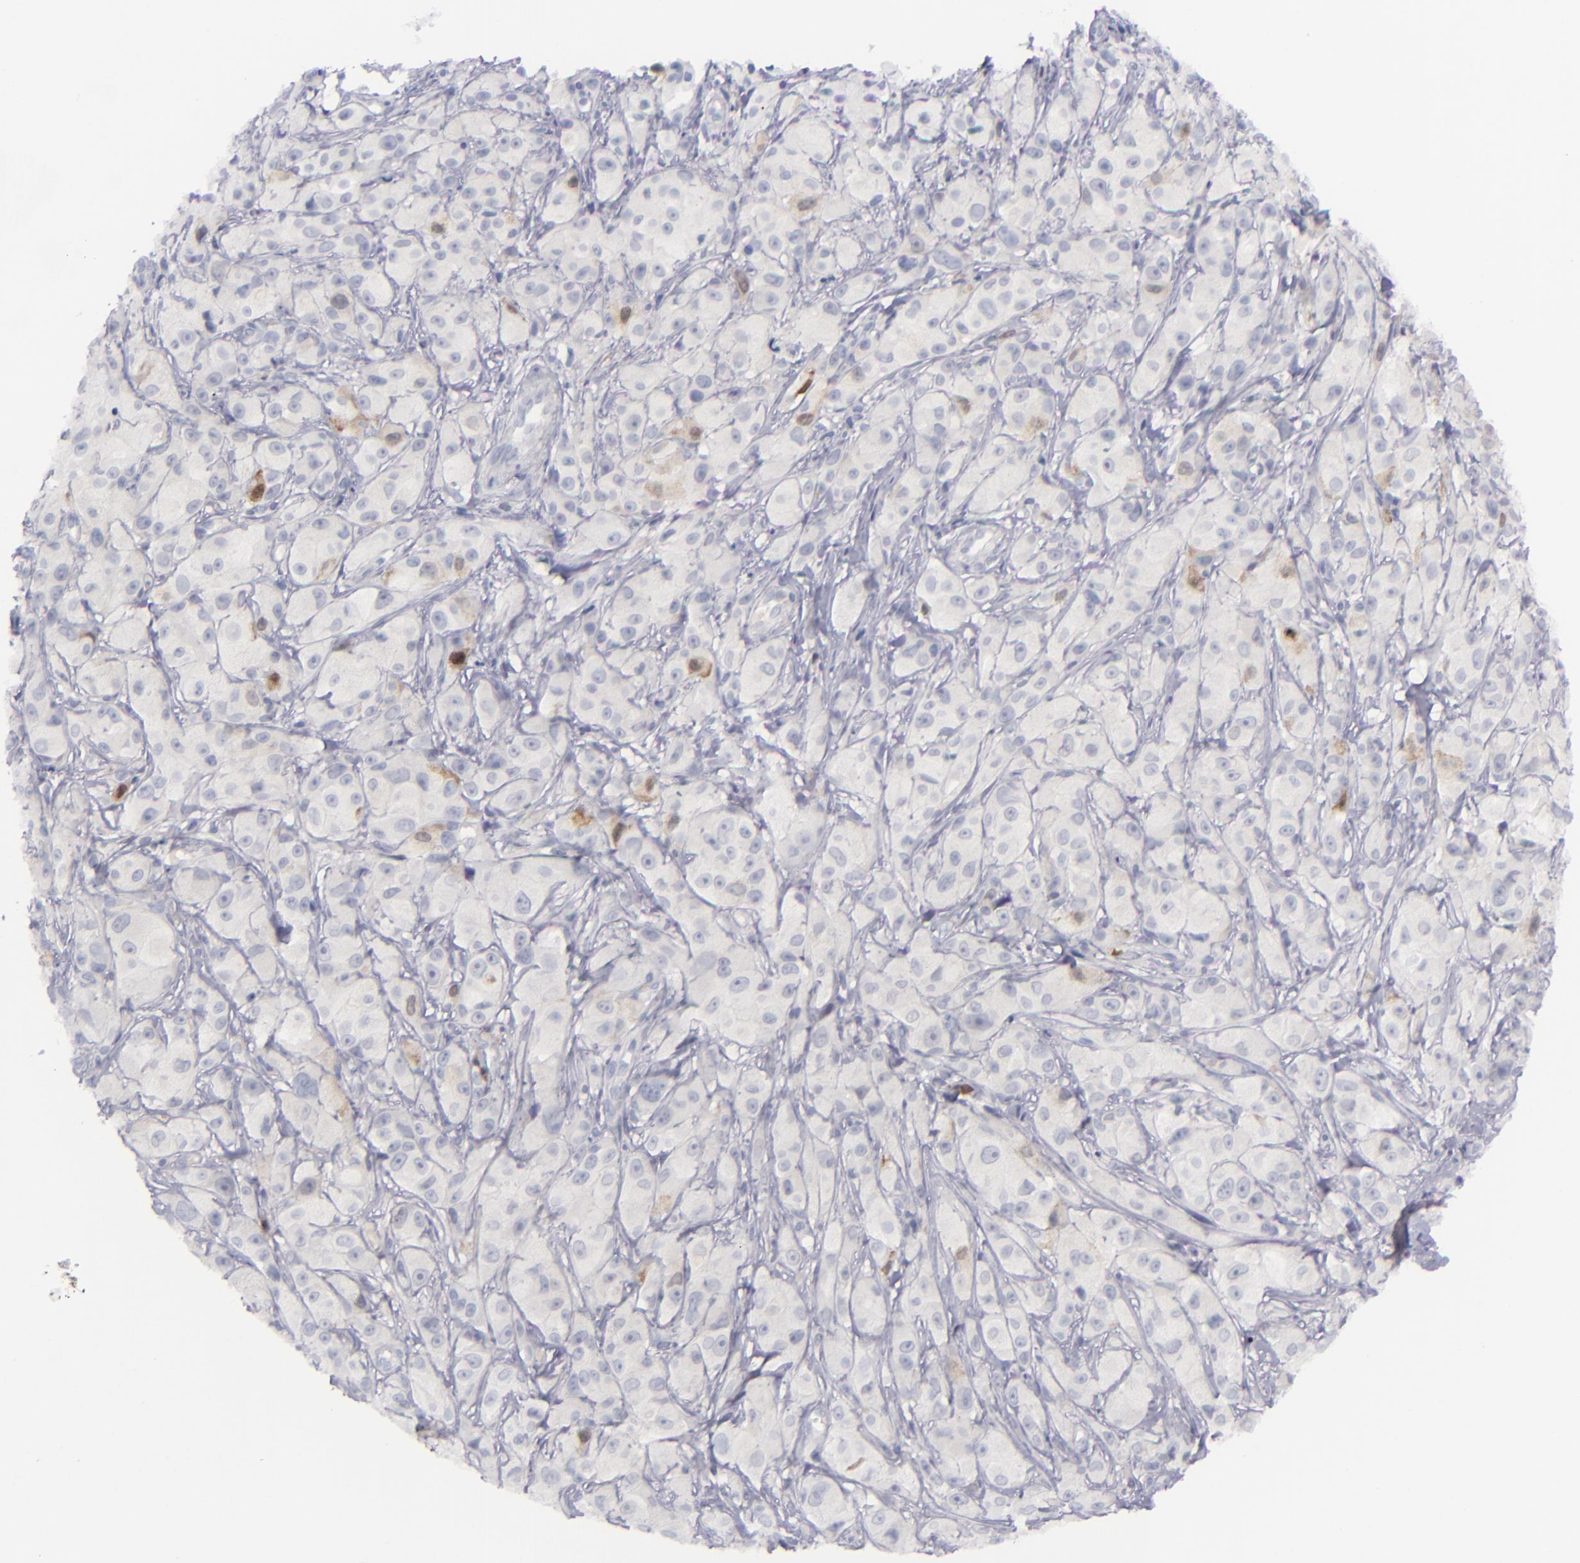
{"staining": {"intensity": "moderate", "quantity": "<25%", "location": "cytoplasmic/membranous,nuclear"}, "tissue": "melanoma", "cell_type": "Tumor cells", "image_type": "cancer", "snomed": [{"axis": "morphology", "description": "Malignant melanoma, NOS"}, {"axis": "topography", "description": "Skin"}], "caption": "Immunohistochemistry (IHC) of human malignant melanoma reveals low levels of moderate cytoplasmic/membranous and nuclear expression in approximately <25% of tumor cells. (Brightfield microscopy of DAB IHC at high magnification).", "gene": "AURKA", "patient": {"sex": "male", "age": 56}}